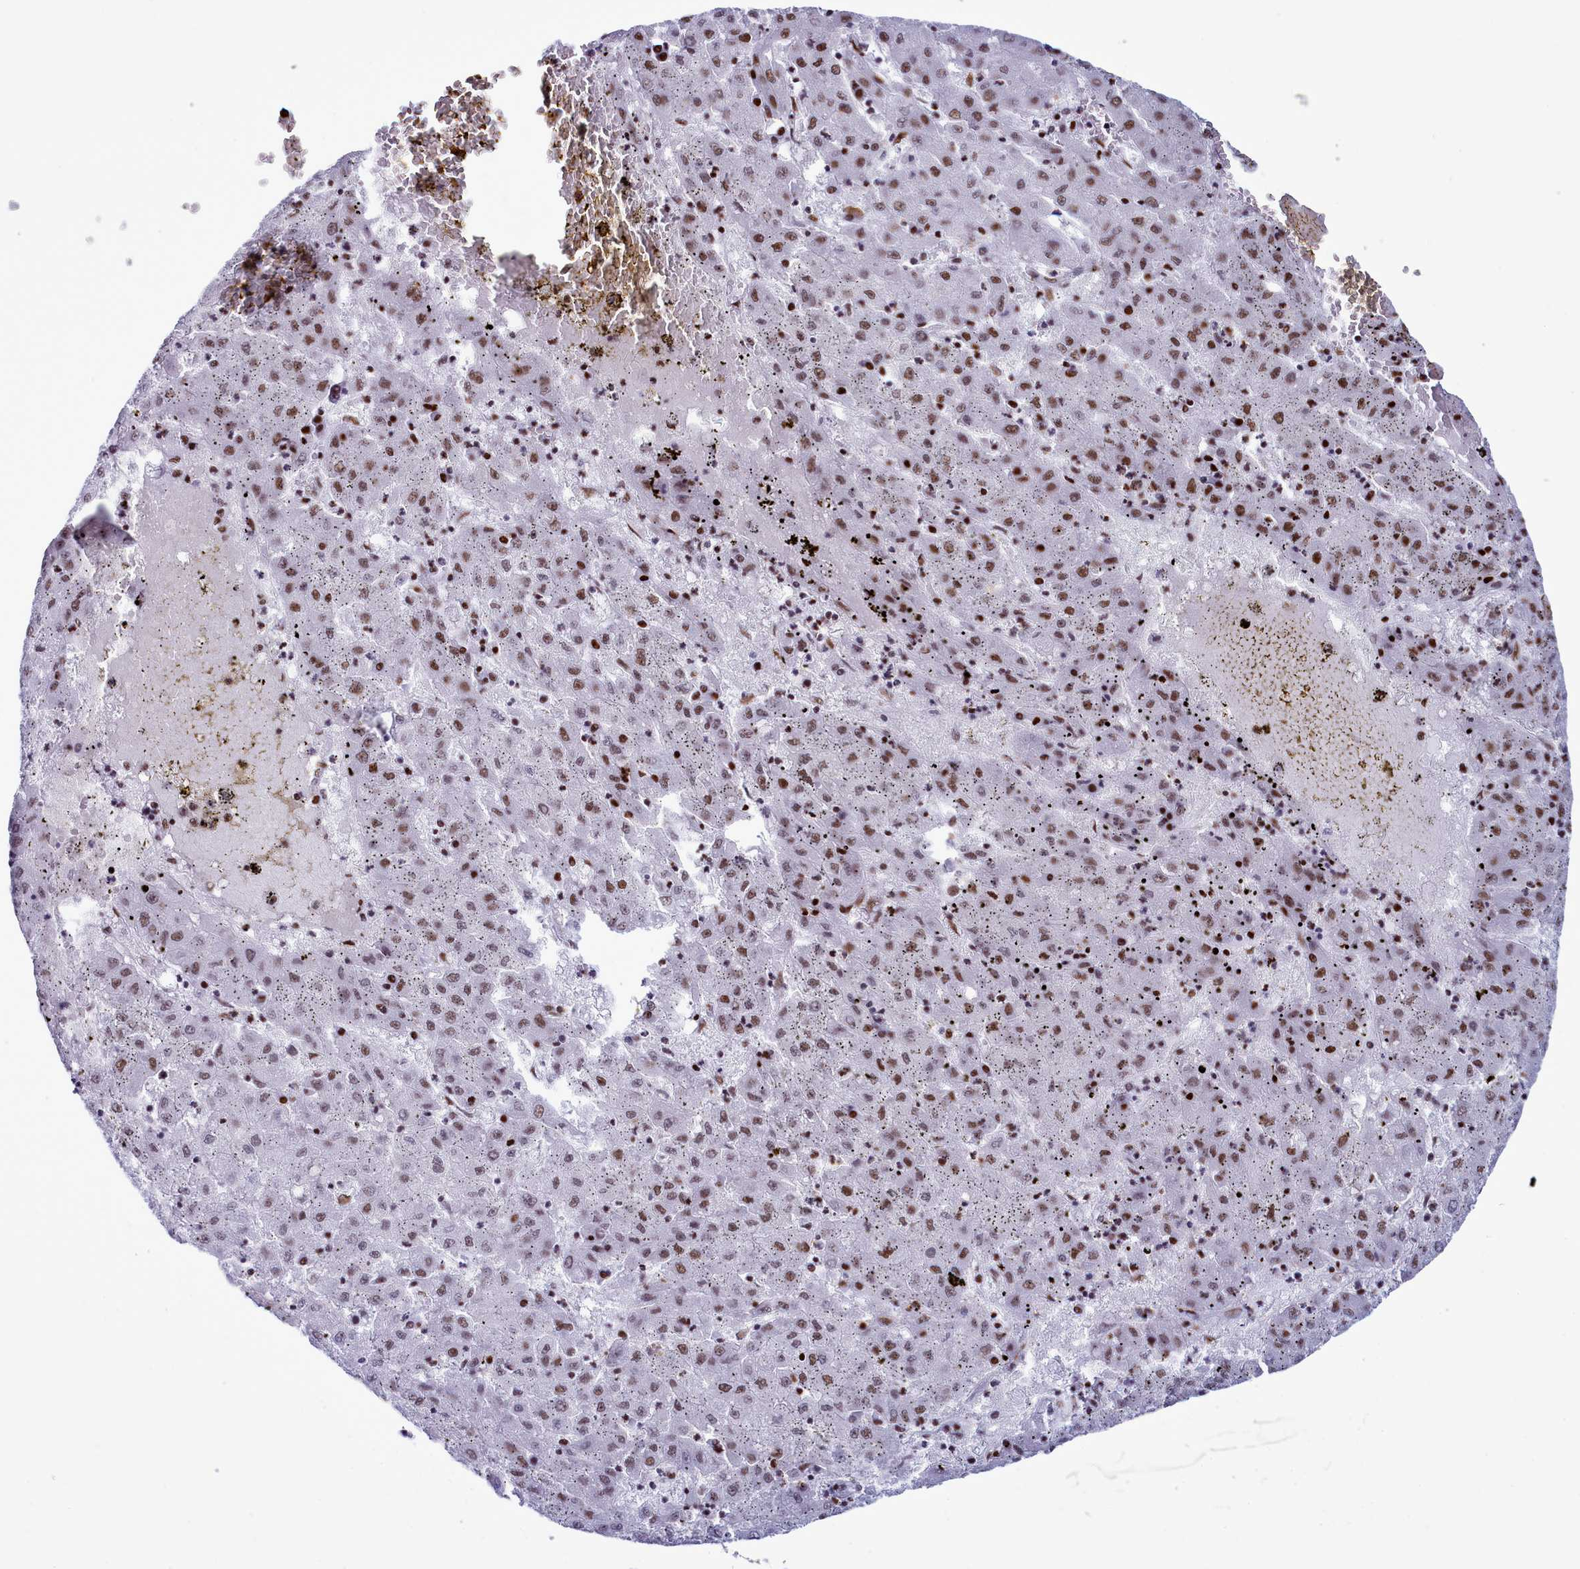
{"staining": {"intensity": "weak", "quantity": ">75%", "location": "nuclear"}, "tissue": "liver cancer", "cell_type": "Tumor cells", "image_type": "cancer", "snomed": [{"axis": "morphology", "description": "Carcinoma, Hepatocellular, NOS"}, {"axis": "topography", "description": "Liver"}], "caption": "A high-resolution photomicrograph shows IHC staining of liver hepatocellular carcinoma, which shows weak nuclear staining in about >75% of tumor cells. Immunohistochemistry (ihc) stains the protein in brown and the nuclei are stained blue.", "gene": "RALY", "patient": {"sex": "male", "age": 72}}